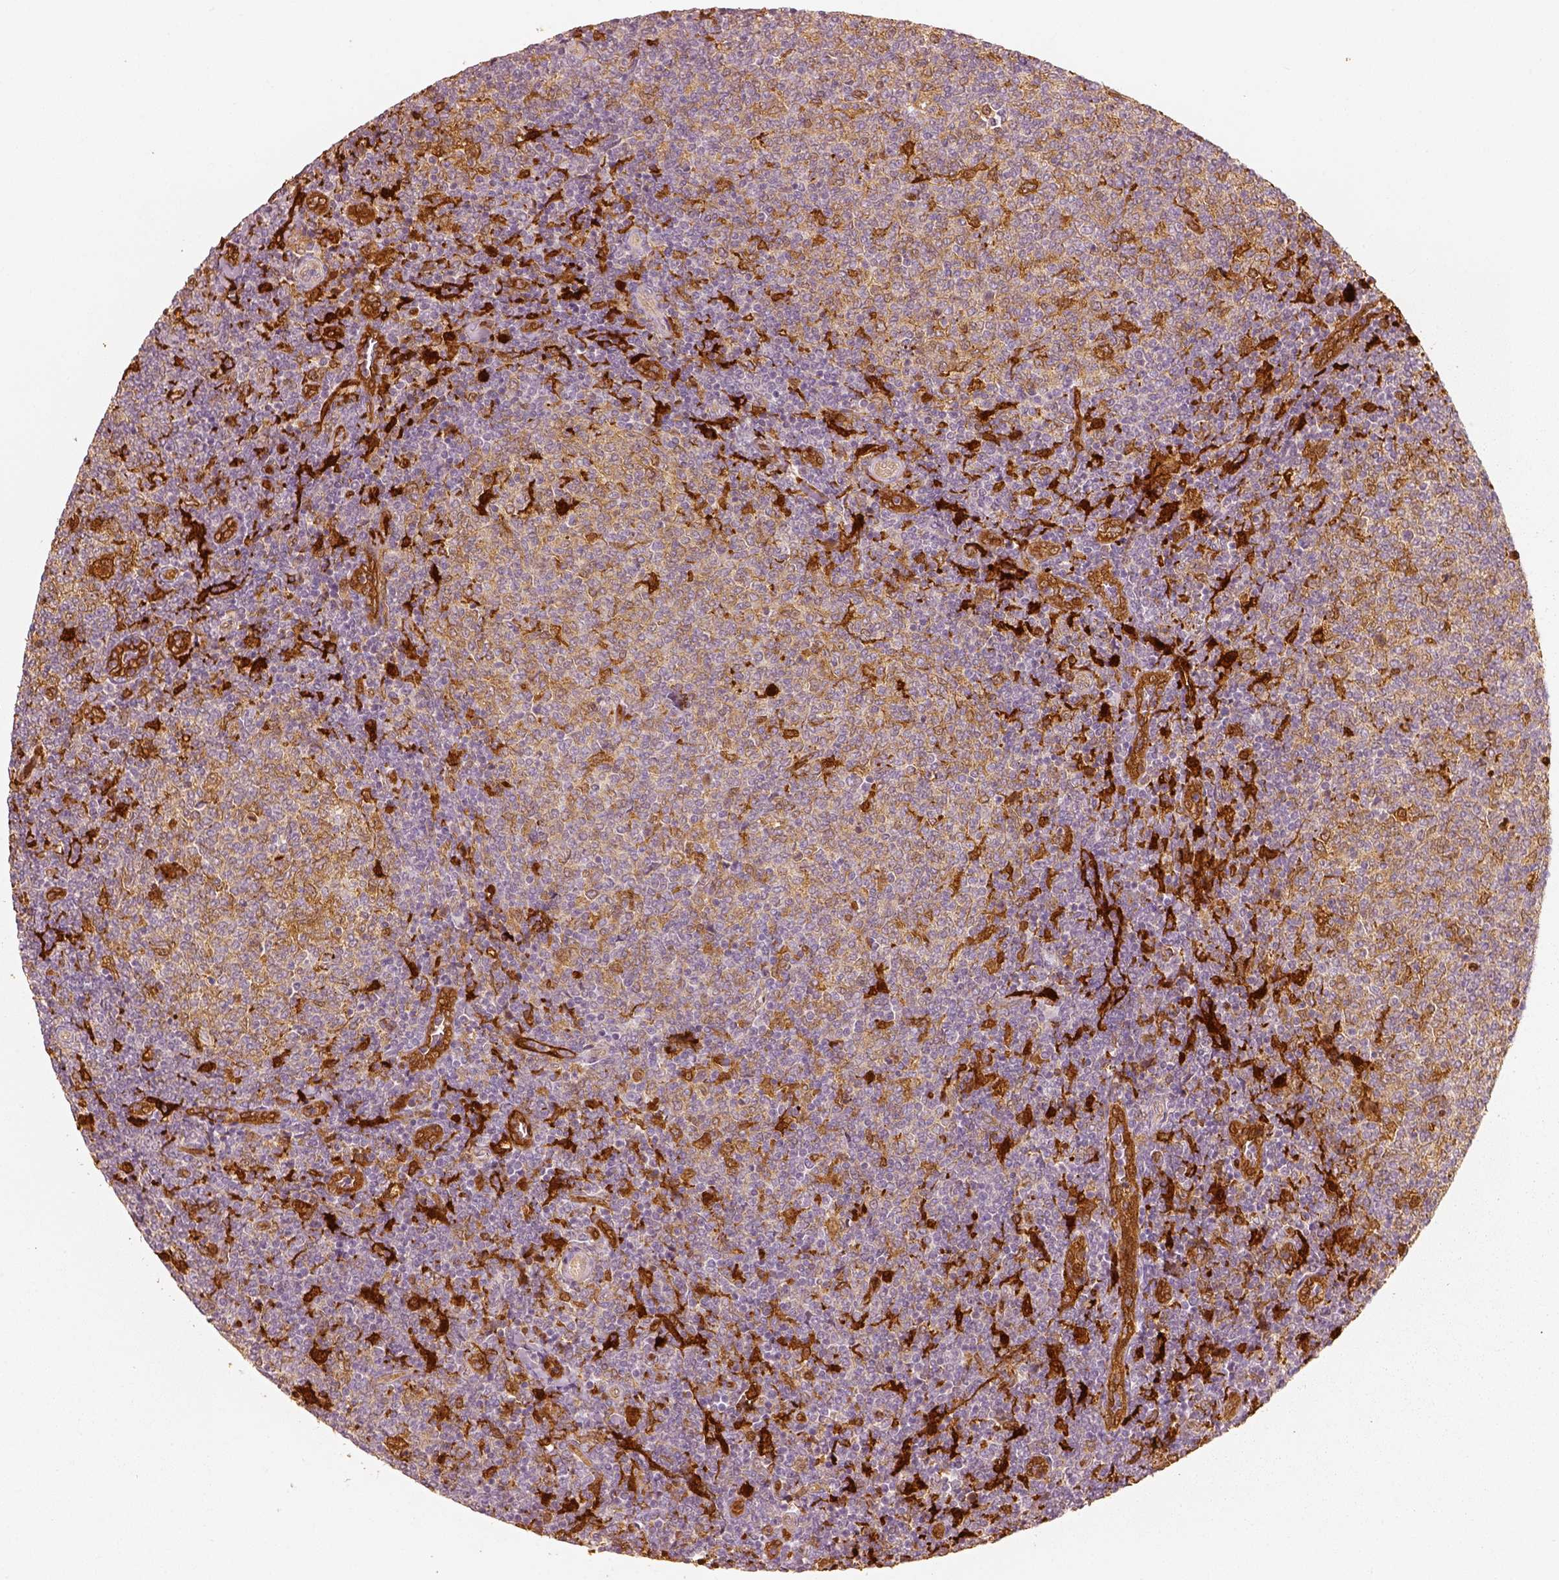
{"staining": {"intensity": "weak", "quantity": "25%-75%", "location": "cytoplasmic/membranous"}, "tissue": "lymphoma", "cell_type": "Tumor cells", "image_type": "cancer", "snomed": [{"axis": "morphology", "description": "Malignant lymphoma, non-Hodgkin's type, Low grade"}, {"axis": "topography", "description": "Lymph node"}], "caption": "Immunohistochemical staining of low-grade malignant lymphoma, non-Hodgkin's type shows low levels of weak cytoplasmic/membranous protein staining in about 25%-75% of tumor cells.", "gene": "FSCN1", "patient": {"sex": "male", "age": 52}}